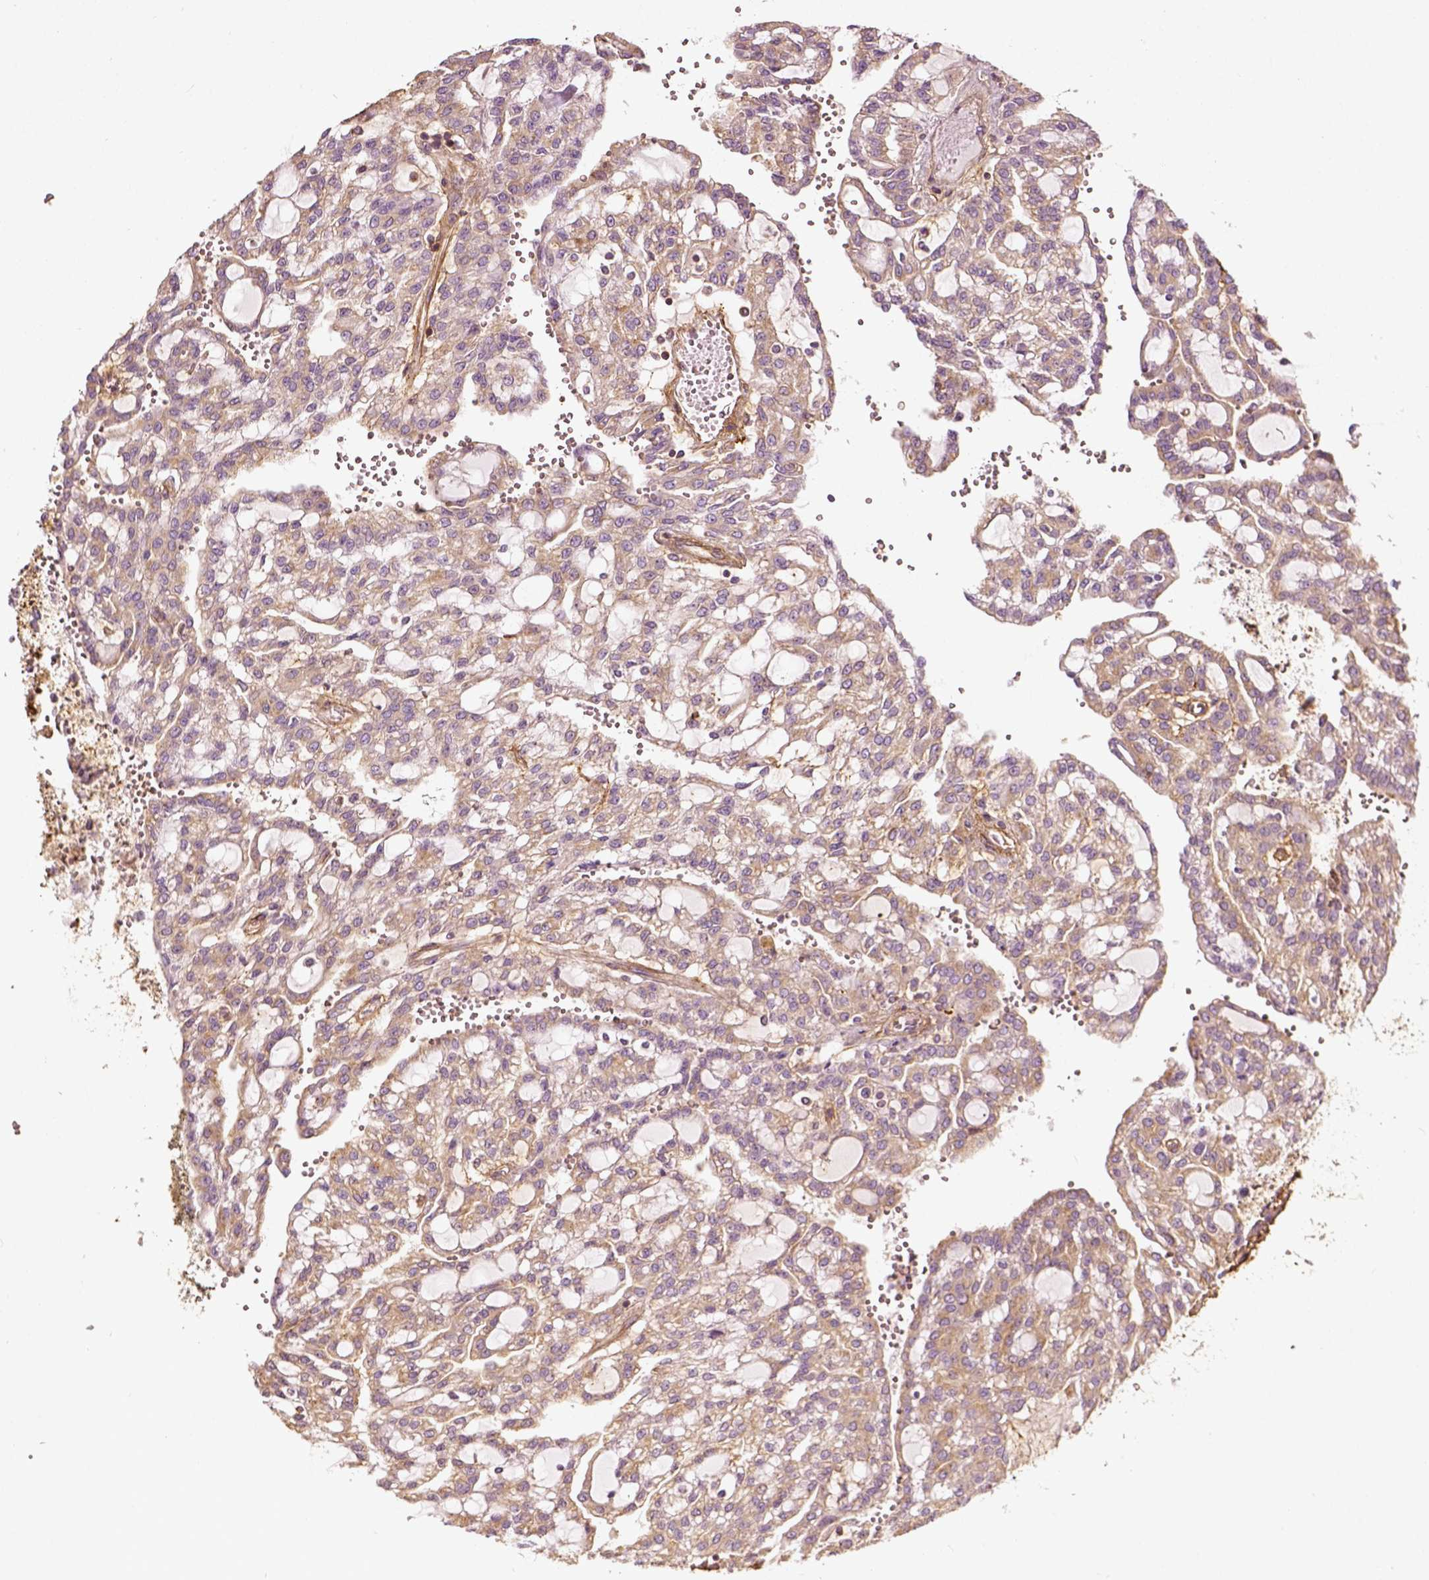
{"staining": {"intensity": "moderate", "quantity": ">75%", "location": "cytoplasmic/membranous"}, "tissue": "renal cancer", "cell_type": "Tumor cells", "image_type": "cancer", "snomed": [{"axis": "morphology", "description": "Adenocarcinoma, NOS"}, {"axis": "topography", "description": "Kidney"}], "caption": "Human renal cancer (adenocarcinoma) stained with a protein marker displays moderate staining in tumor cells.", "gene": "COL6A2", "patient": {"sex": "male", "age": 63}}